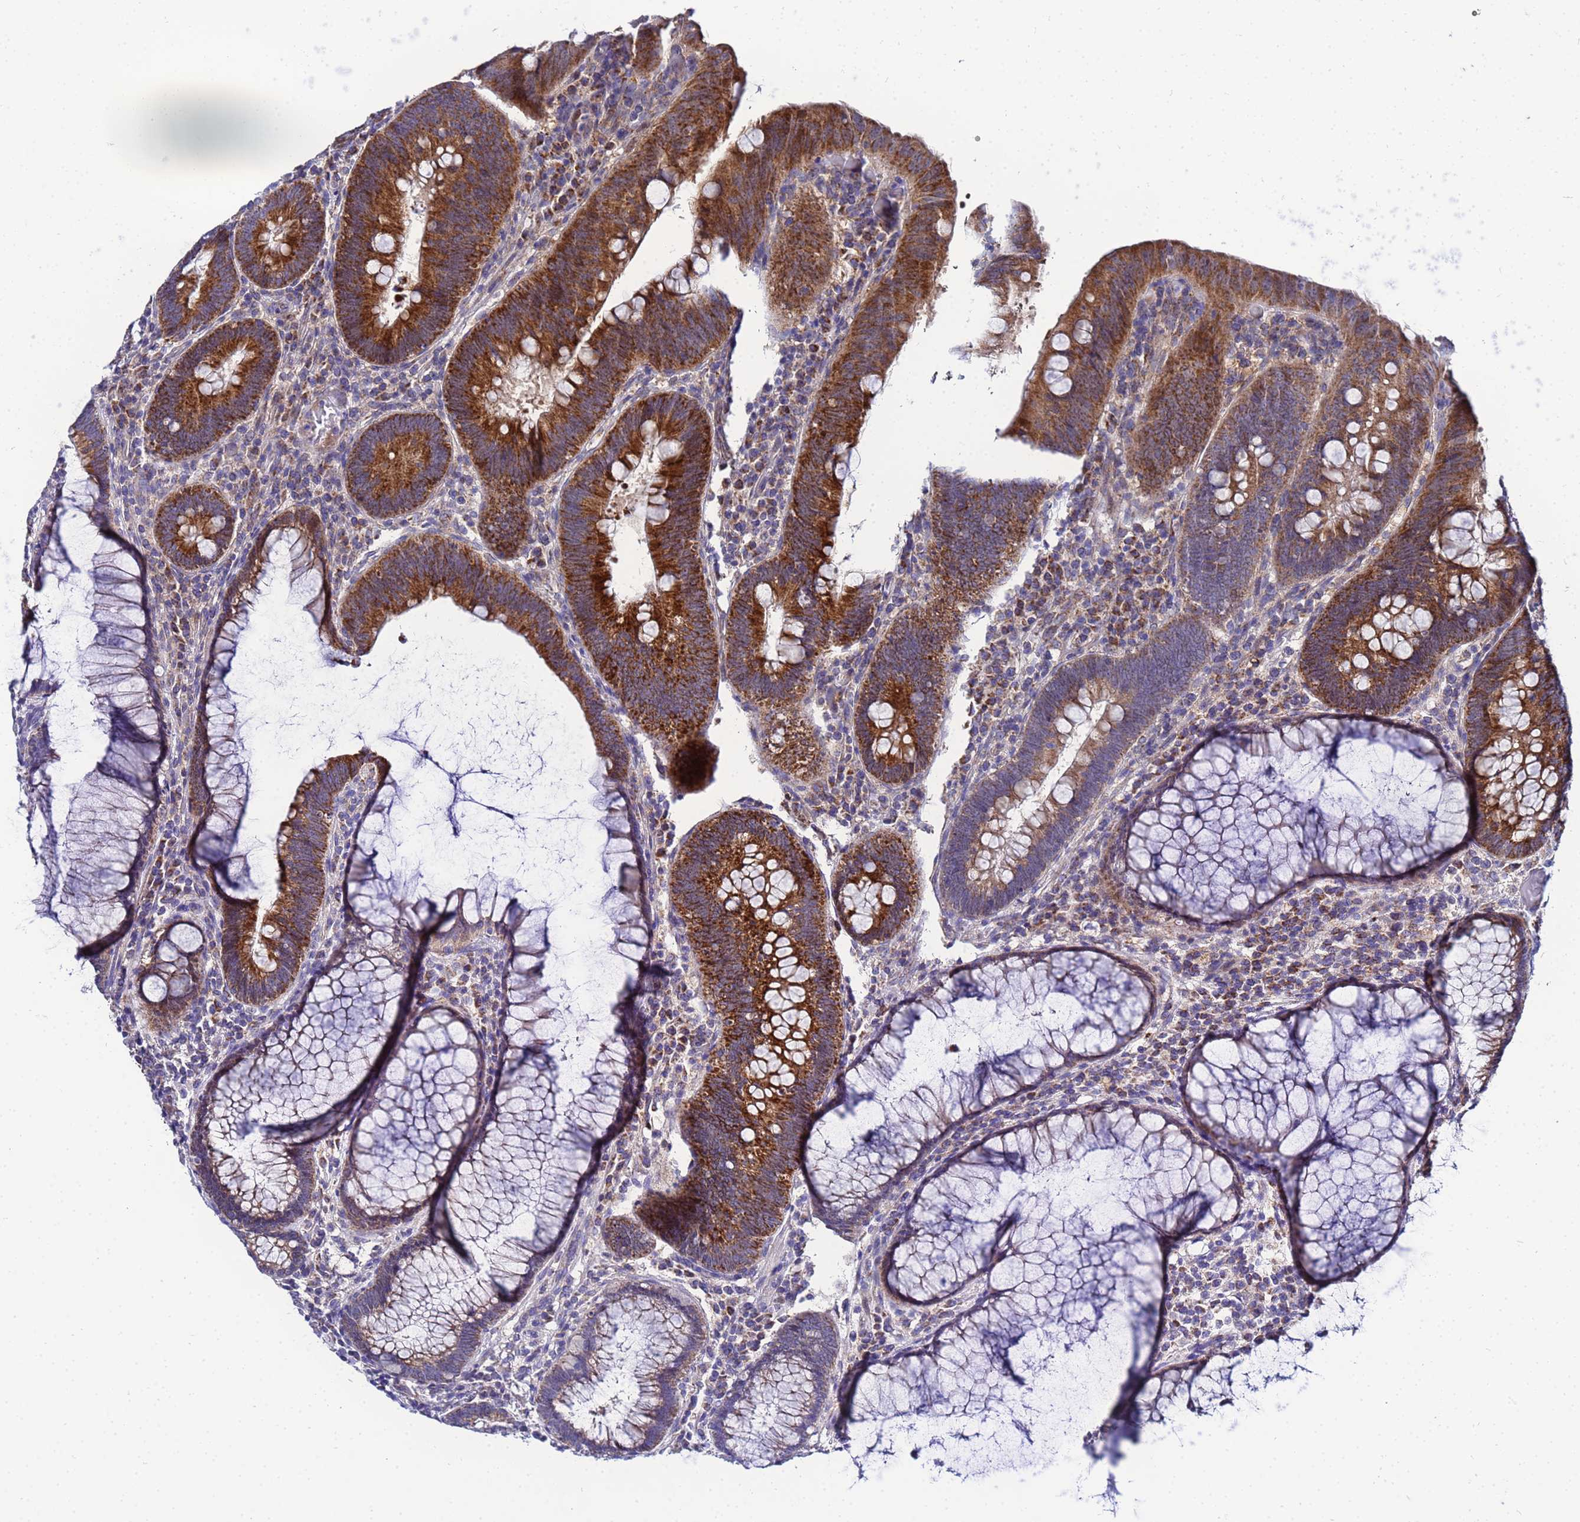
{"staining": {"intensity": "strong", "quantity": ">75%", "location": "cytoplasmic/membranous"}, "tissue": "colorectal cancer", "cell_type": "Tumor cells", "image_type": "cancer", "snomed": [{"axis": "morphology", "description": "Adenocarcinoma, NOS"}, {"axis": "topography", "description": "Rectum"}], "caption": "Immunohistochemical staining of adenocarcinoma (colorectal) shows strong cytoplasmic/membranous protein positivity in about >75% of tumor cells. Nuclei are stained in blue.", "gene": "FAHD2A", "patient": {"sex": "female", "age": 75}}